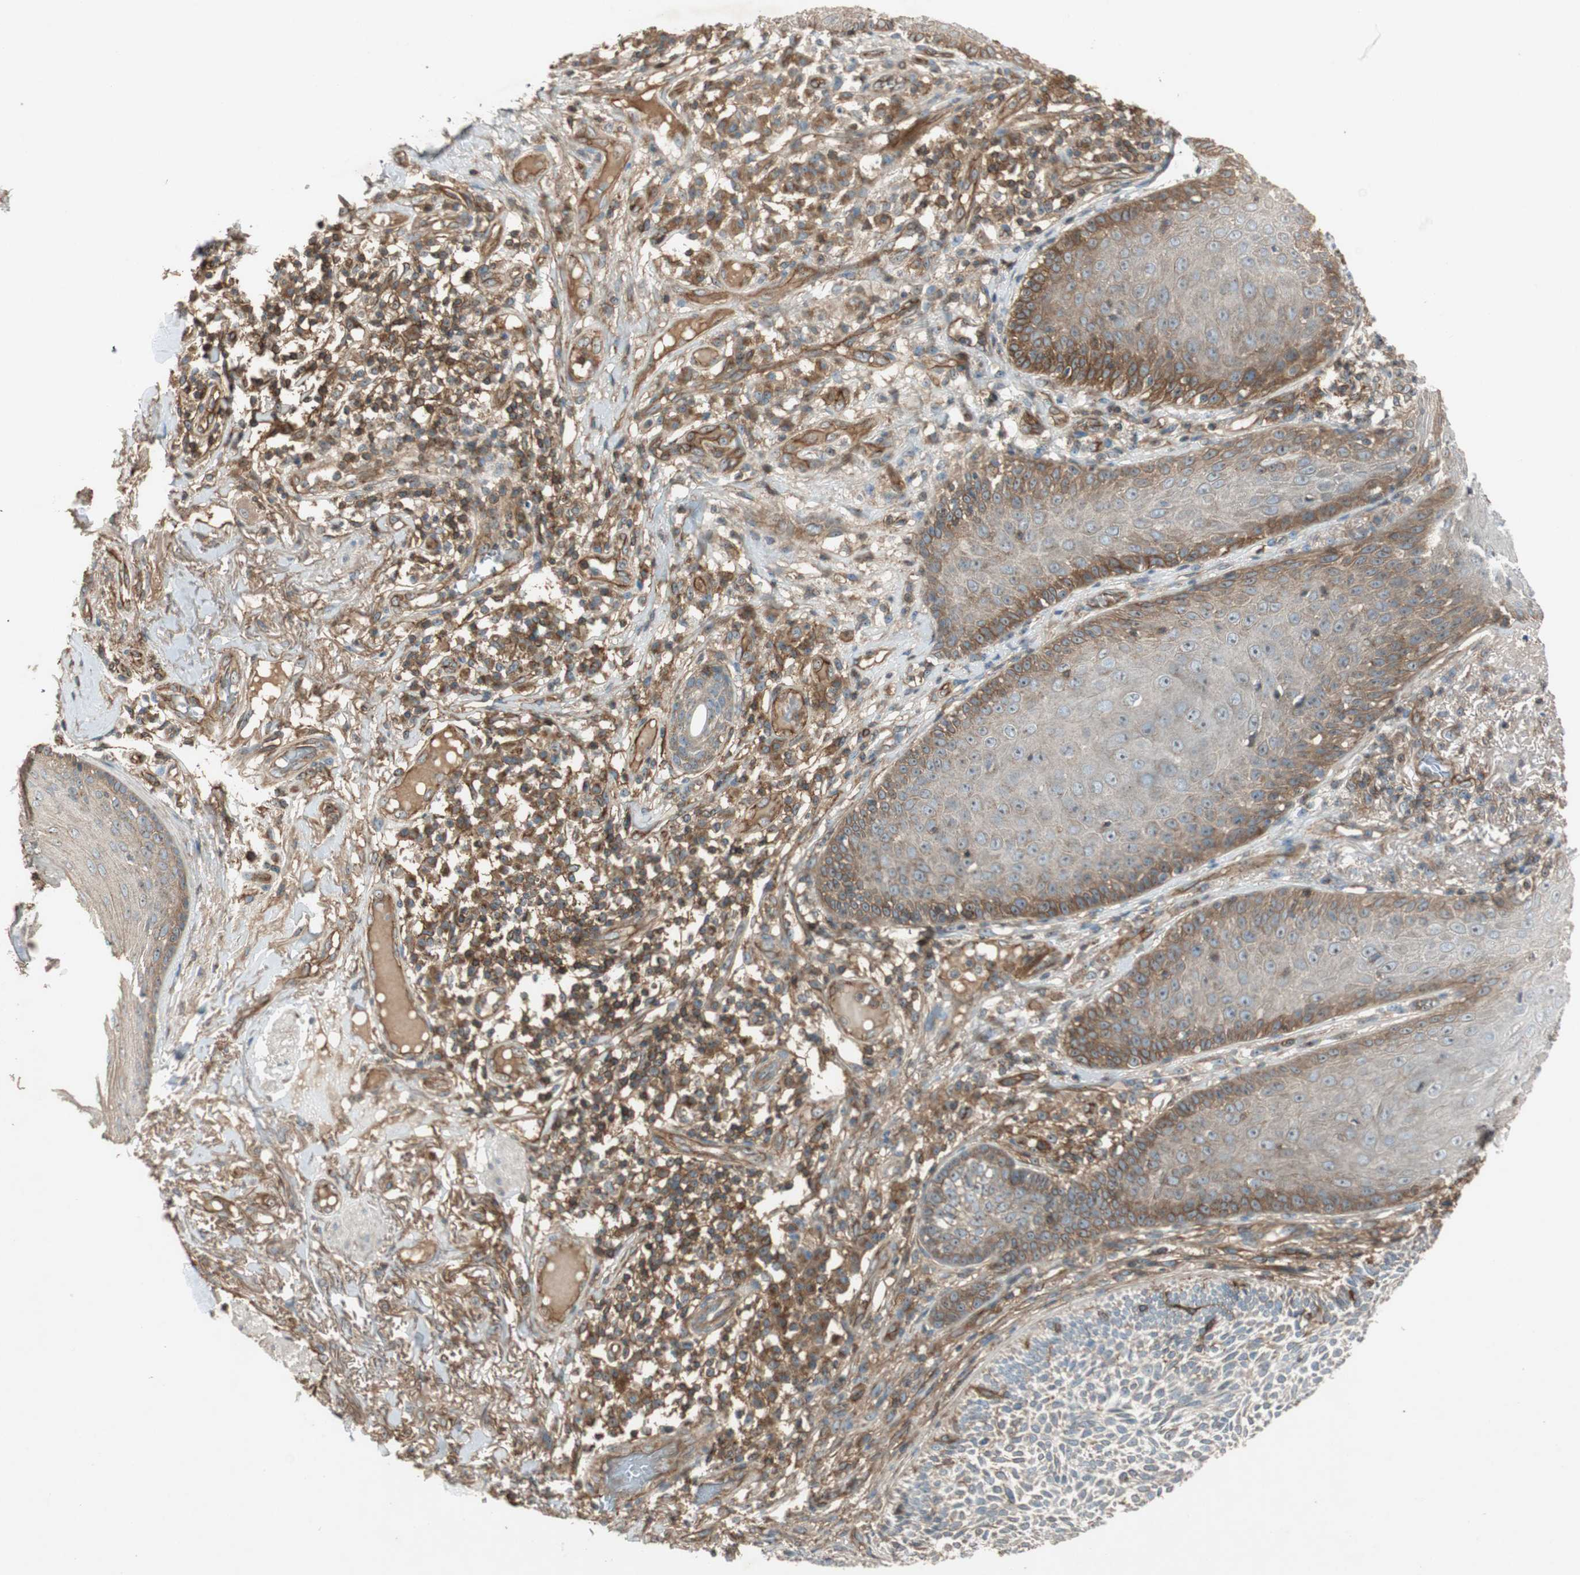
{"staining": {"intensity": "moderate", "quantity": ">75%", "location": "cytoplasmic/membranous"}, "tissue": "skin cancer", "cell_type": "Tumor cells", "image_type": "cancer", "snomed": [{"axis": "morphology", "description": "Normal tissue, NOS"}, {"axis": "morphology", "description": "Basal cell carcinoma"}, {"axis": "topography", "description": "Skin"}], "caption": "Immunohistochemical staining of human basal cell carcinoma (skin) demonstrates moderate cytoplasmic/membranous protein expression in approximately >75% of tumor cells.", "gene": "BTN3A3", "patient": {"sex": "male", "age": 52}}